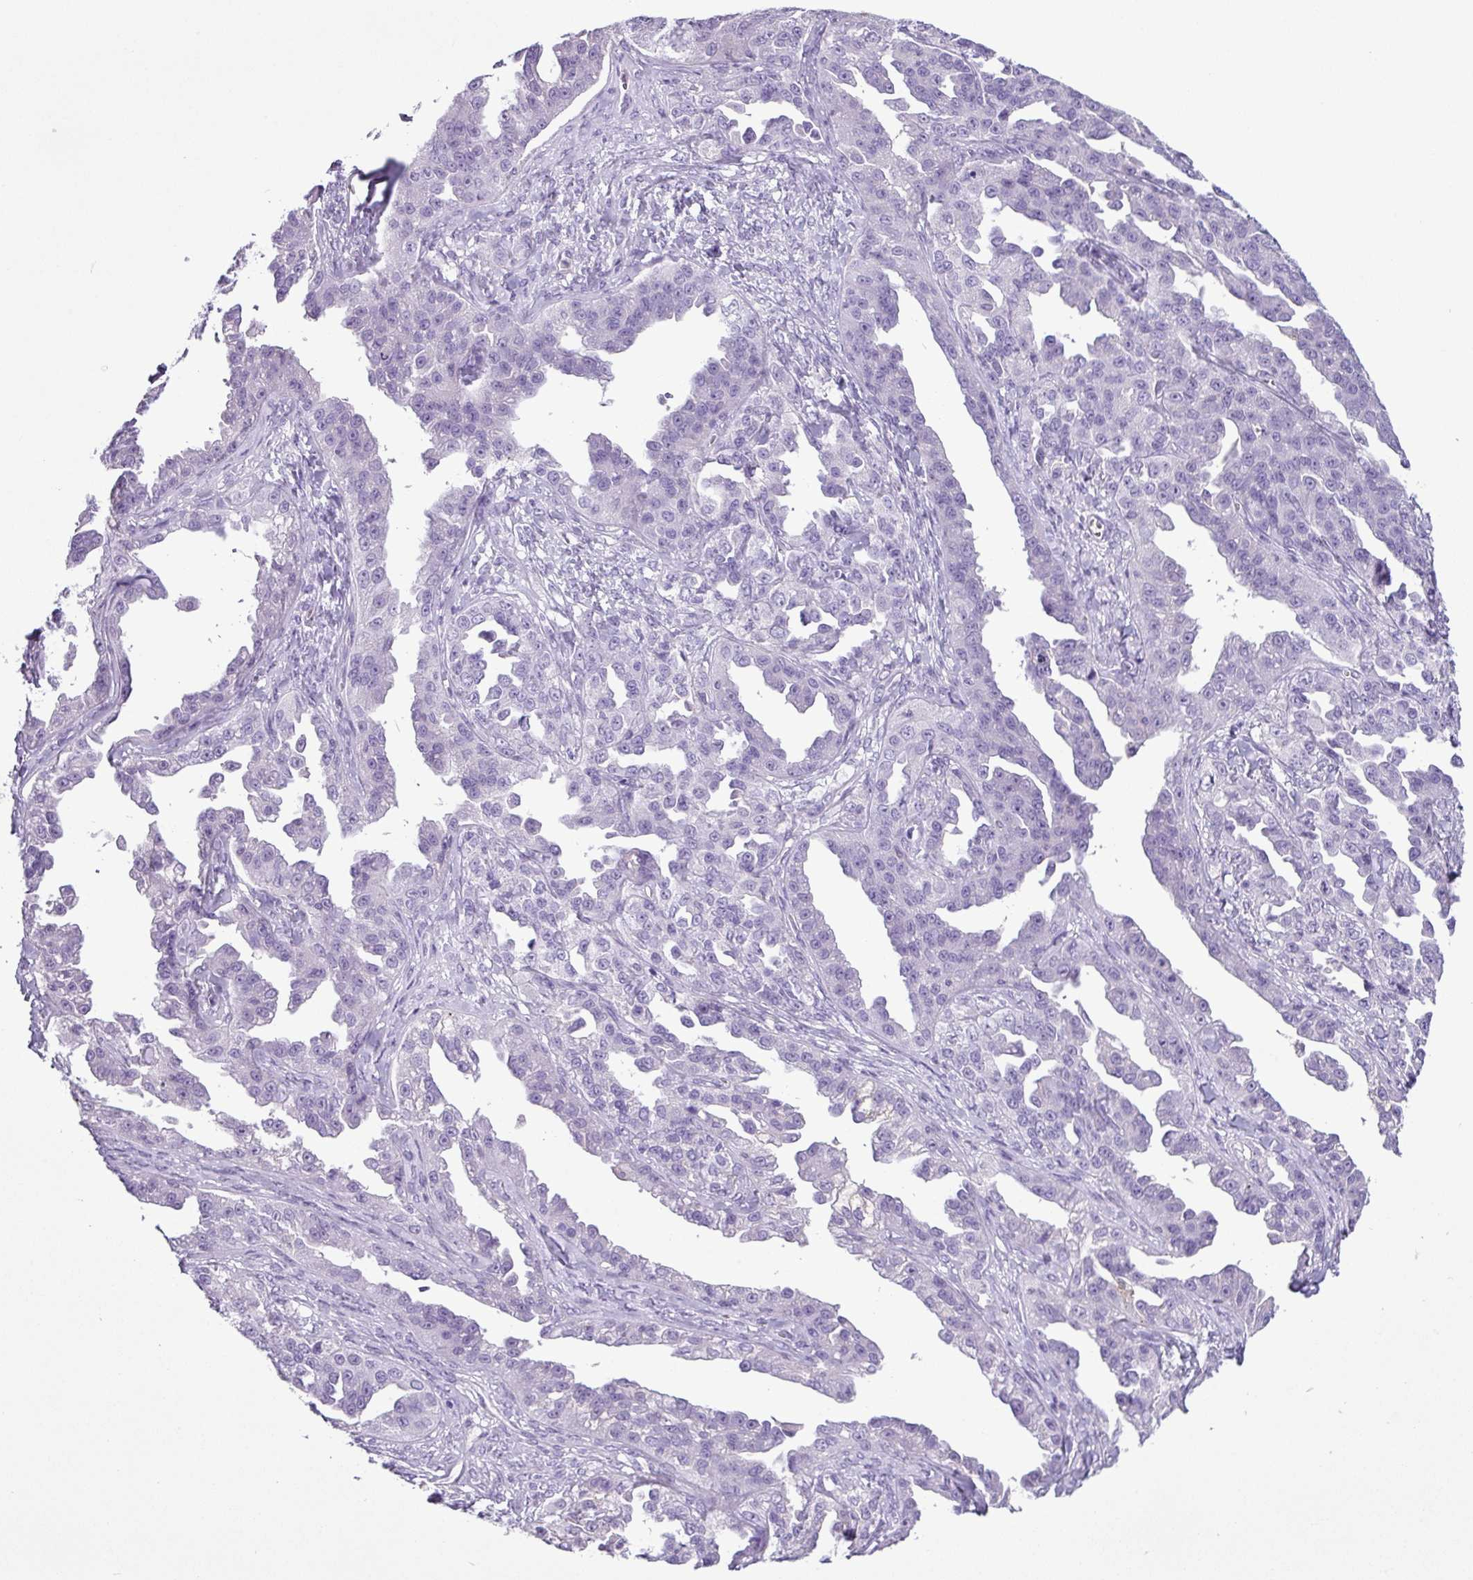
{"staining": {"intensity": "negative", "quantity": "none", "location": "none"}, "tissue": "ovarian cancer", "cell_type": "Tumor cells", "image_type": "cancer", "snomed": [{"axis": "morphology", "description": "Cystadenocarcinoma, serous, NOS"}, {"axis": "topography", "description": "Ovary"}], "caption": "Protein analysis of serous cystadenocarcinoma (ovarian) shows no significant expression in tumor cells.", "gene": "CYSTM1", "patient": {"sex": "female", "age": 75}}